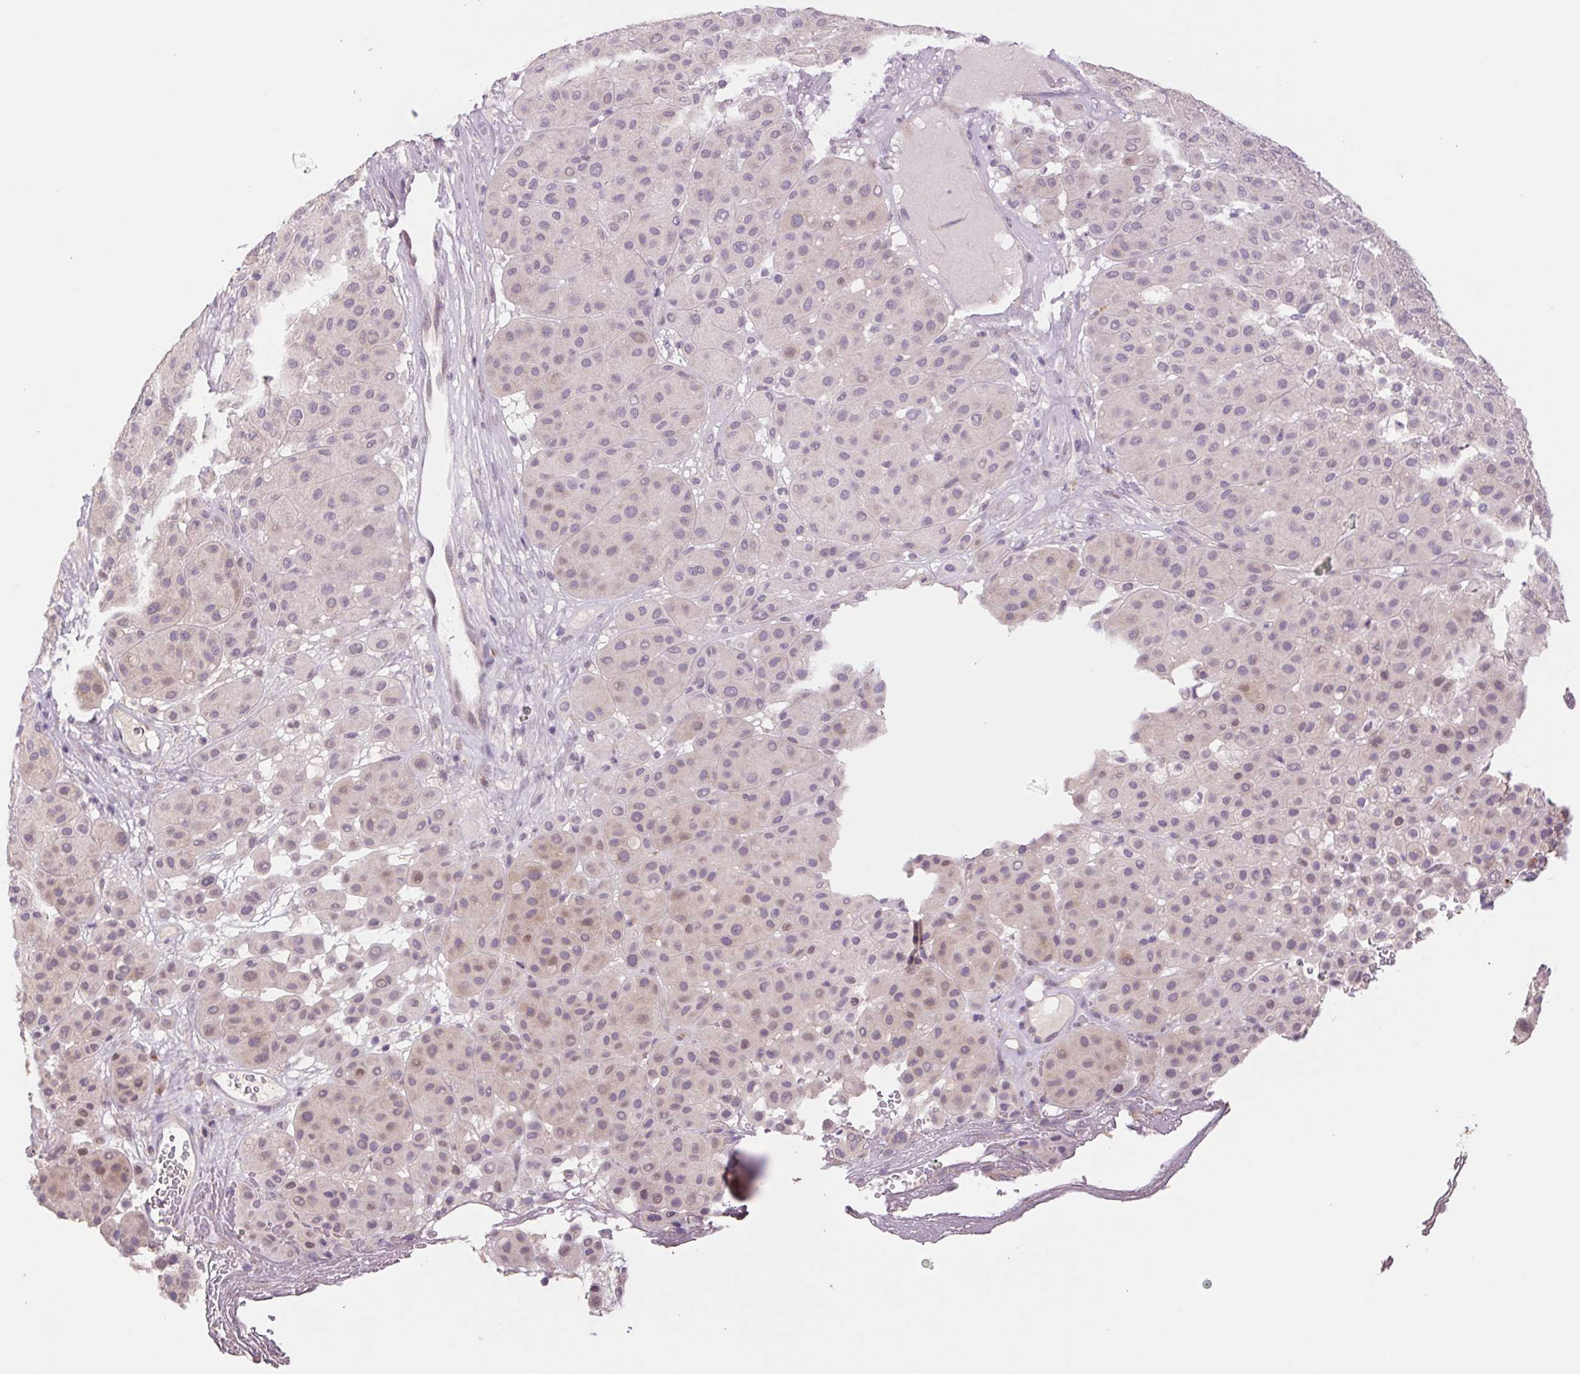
{"staining": {"intensity": "weak", "quantity": "<25%", "location": "nuclear"}, "tissue": "melanoma", "cell_type": "Tumor cells", "image_type": "cancer", "snomed": [{"axis": "morphology", "description": "Malignant melanoma, Metastatic site"}, {"axis": "topography", "description": "Smooth muscle"}], "caption": "Immunohistochemistry photomicrograph of neoplastic tissue: human malignant melanoma (metastatic site) stained with DAB (3,3'-diaminobenzidine) displays no significant protein expression in tumor cells.", "gene": "KRT1", "patient": {"sex": "male", "age": 41}}